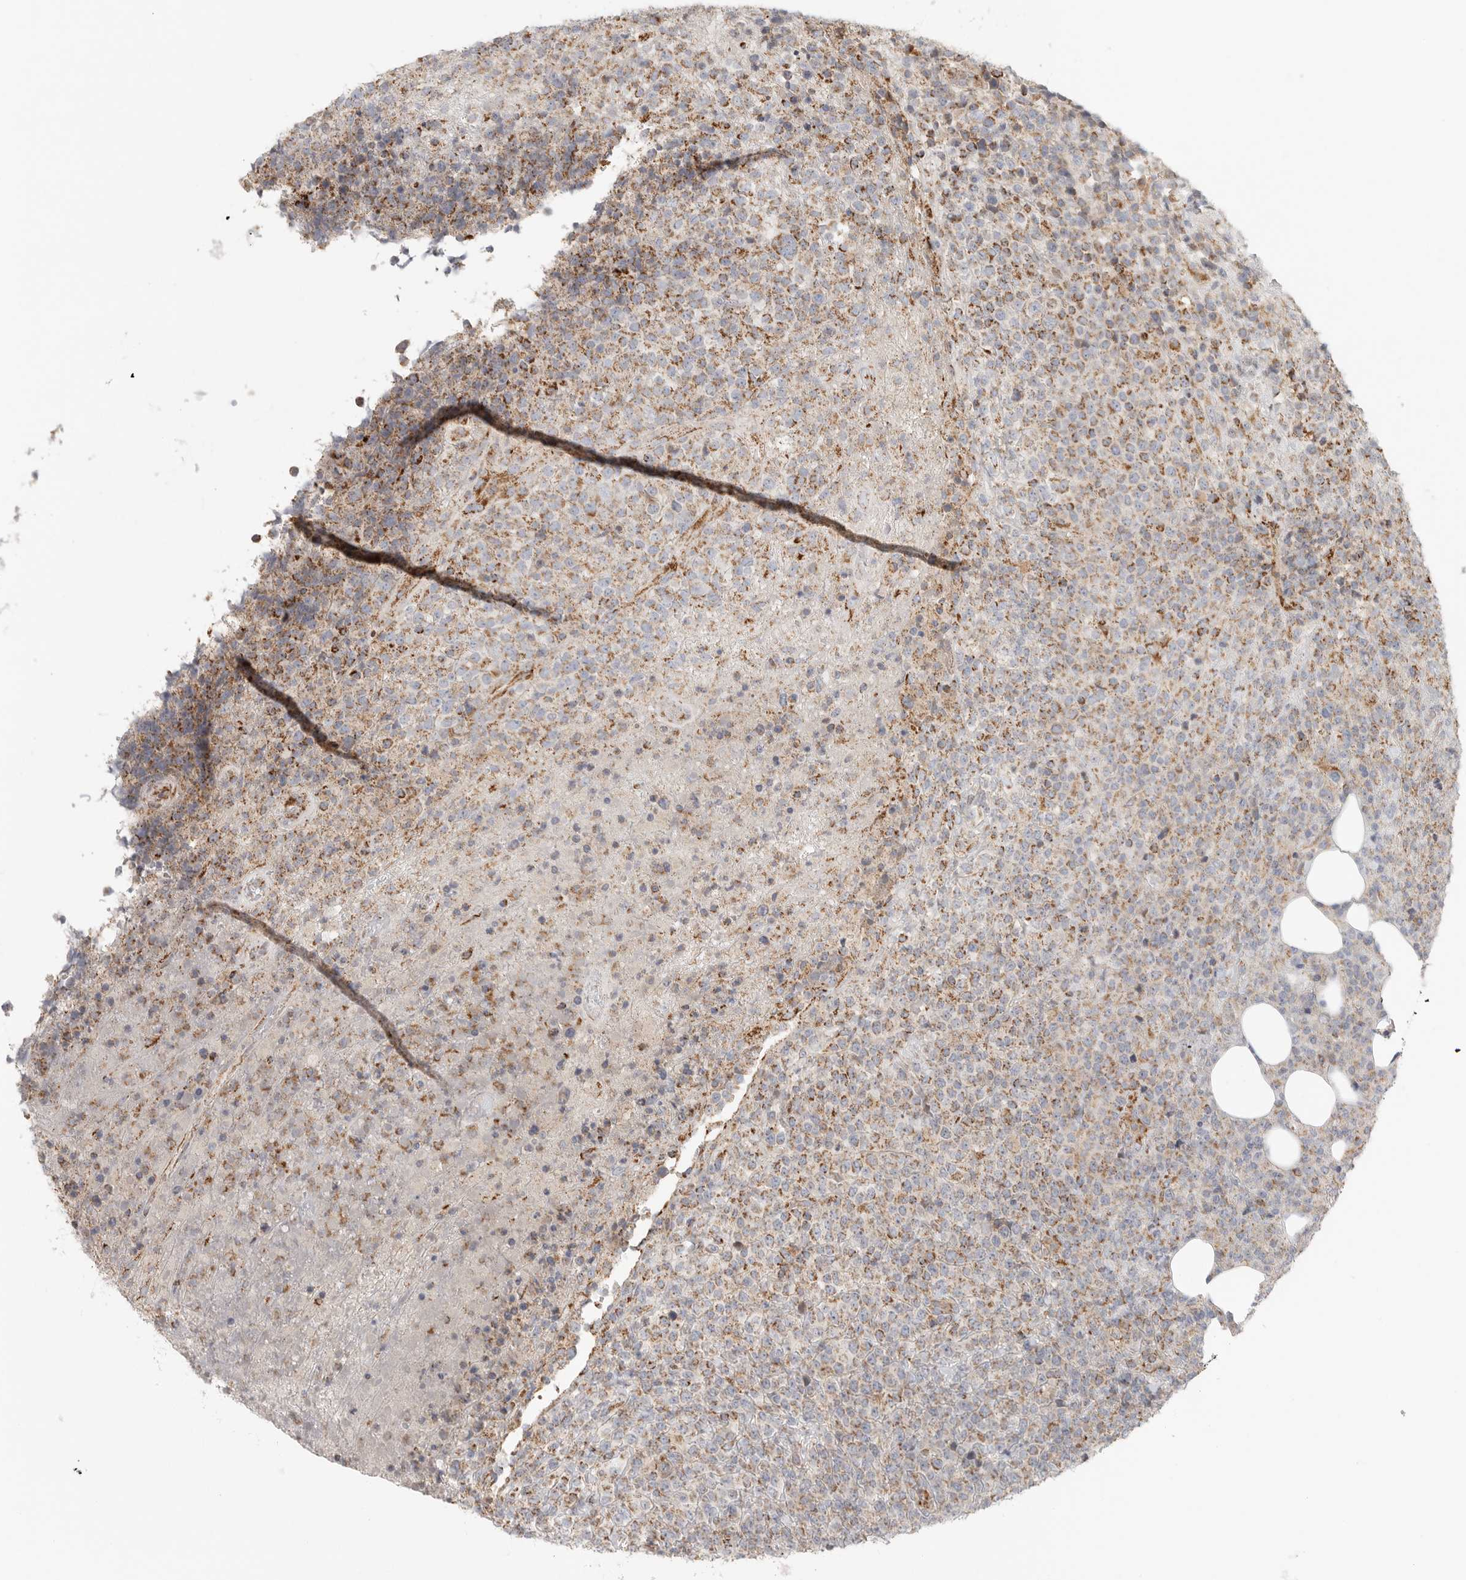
{"staining": {"intensity": "moderate", "quantity": ">75%", "location": "cytoplasmic/membranous"}, "tissue": "lymphoma", "cell_type": "Tumor cells", "image_type": "cancer", "snomed": [{"axis": "morphology", "description": "Malignant lymphoma, non-Hodgkin's type, High grade"}, {"axis": "topography", "description": "Lymph node"}], "caption": "A micrograph showing moderate cytoplasmic/membranous positivity in approximately >75% of tumor cells in malignant lymphoma, non-Hodgkin's type (high-grade), as visualized by brown immunohistochemical staining.", "gene": "SLC25A26", "patient": {"sex": "male", "age": 13}}